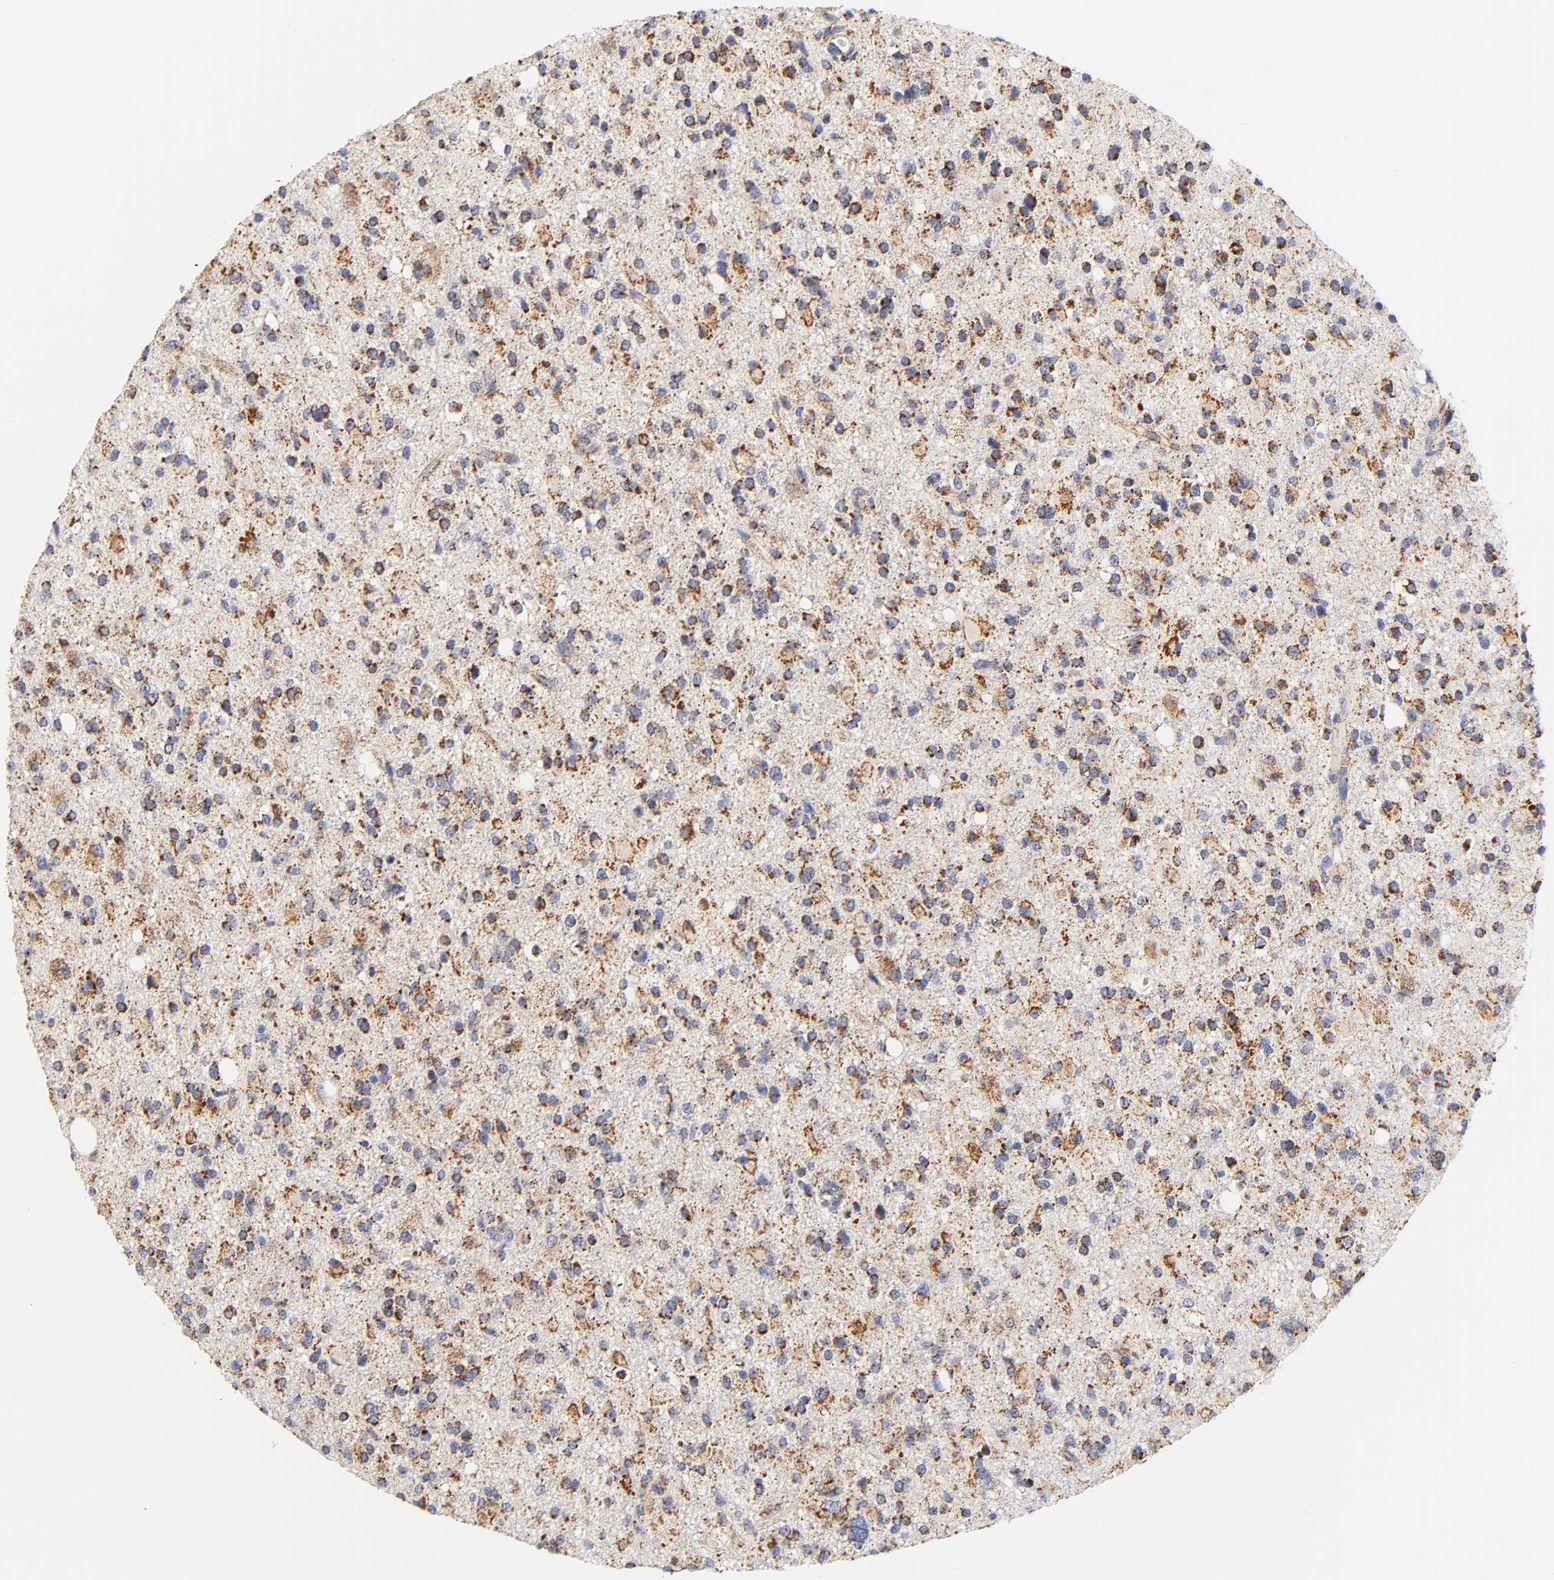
{"staining": {"intensity": "strong", "quantity": ">75%", "location": "cytoplasmic/membranous"}, "tissue": "glioma", "cell_type": "Tumor cells", "image_type": "cancer", "snomed": [{"axis": "morphology", "description": "Glioma, malignant, High grade"}, {"axis": "topography", "description": "Brain"}], "caption": "Protein staining by immunohistochemistry shows strong cytoplasmic/membranous positivity in about >75% of tumor cells in high-grade glioma (malignant).", "gene": "ECHS1", "patient": {"sex": "male", "age": 33}}